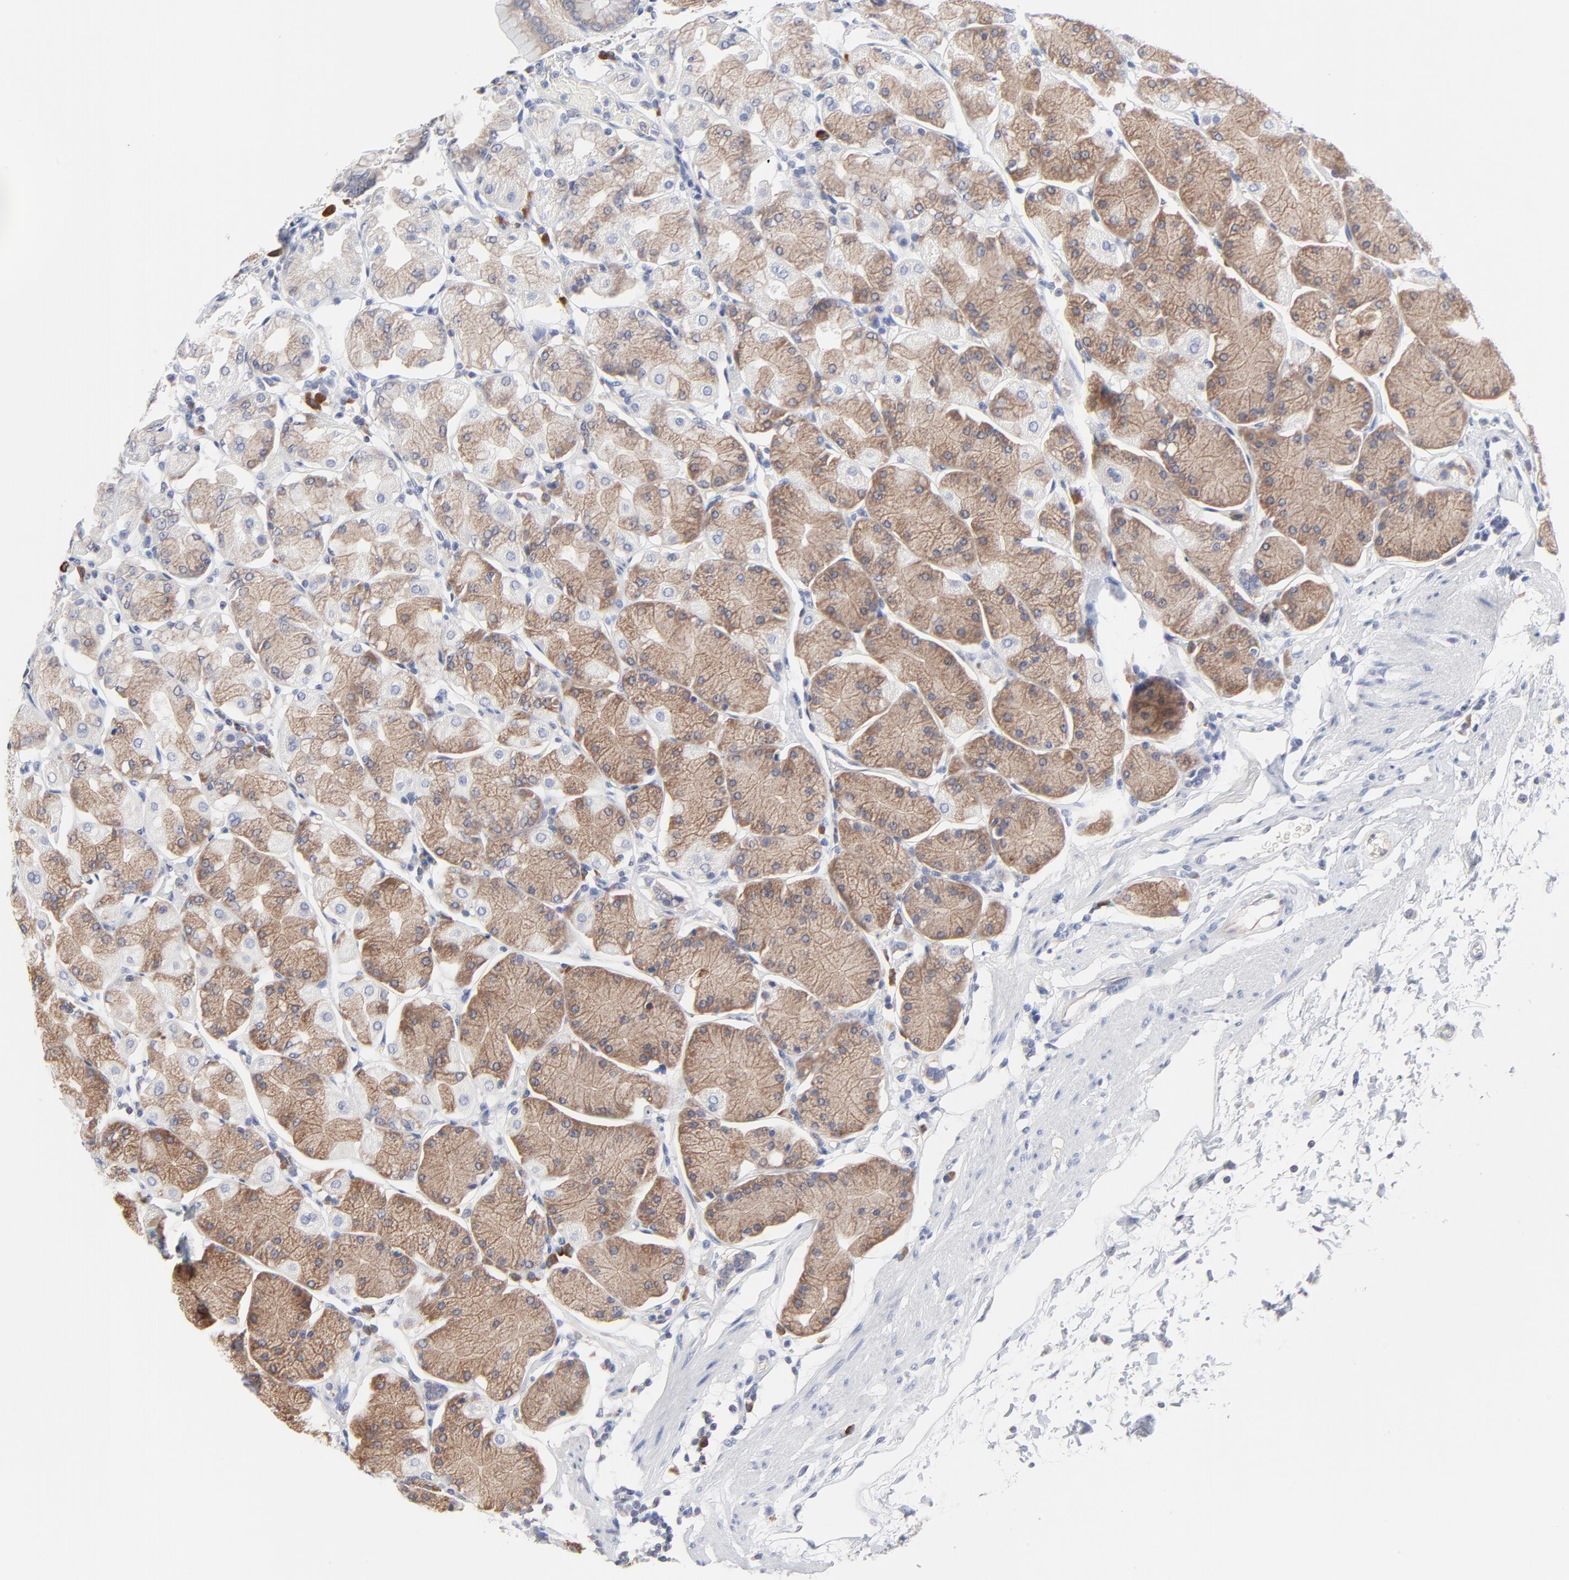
{"staining": {"intensity": "moderate", "quantity": "25%-75%", "location": "cytoplasmic/membranous"}, "tissue": "stomach", "cell_type": "Glandular cells", "image_type": "normal", "snomed": [{"axis": "morphology", "description": "Normal tissue, NOS"}, {"axis": "topography", "description": "Stomach, upper"}, {"axis": "topography", "description": "Stomach"}], "caption": "DAB immunohistochemical staining of normal stomach shows moderate cytoplasmic/membranous protein expression in about 25%-75% of glandular cells. The staining is performed using DAB brown chromogen to label protein expression. The nuclei are counter-stained blue using hematoxylin.", "gene": "TRIM22", "patient": {"sex": "male", "age": 76}}